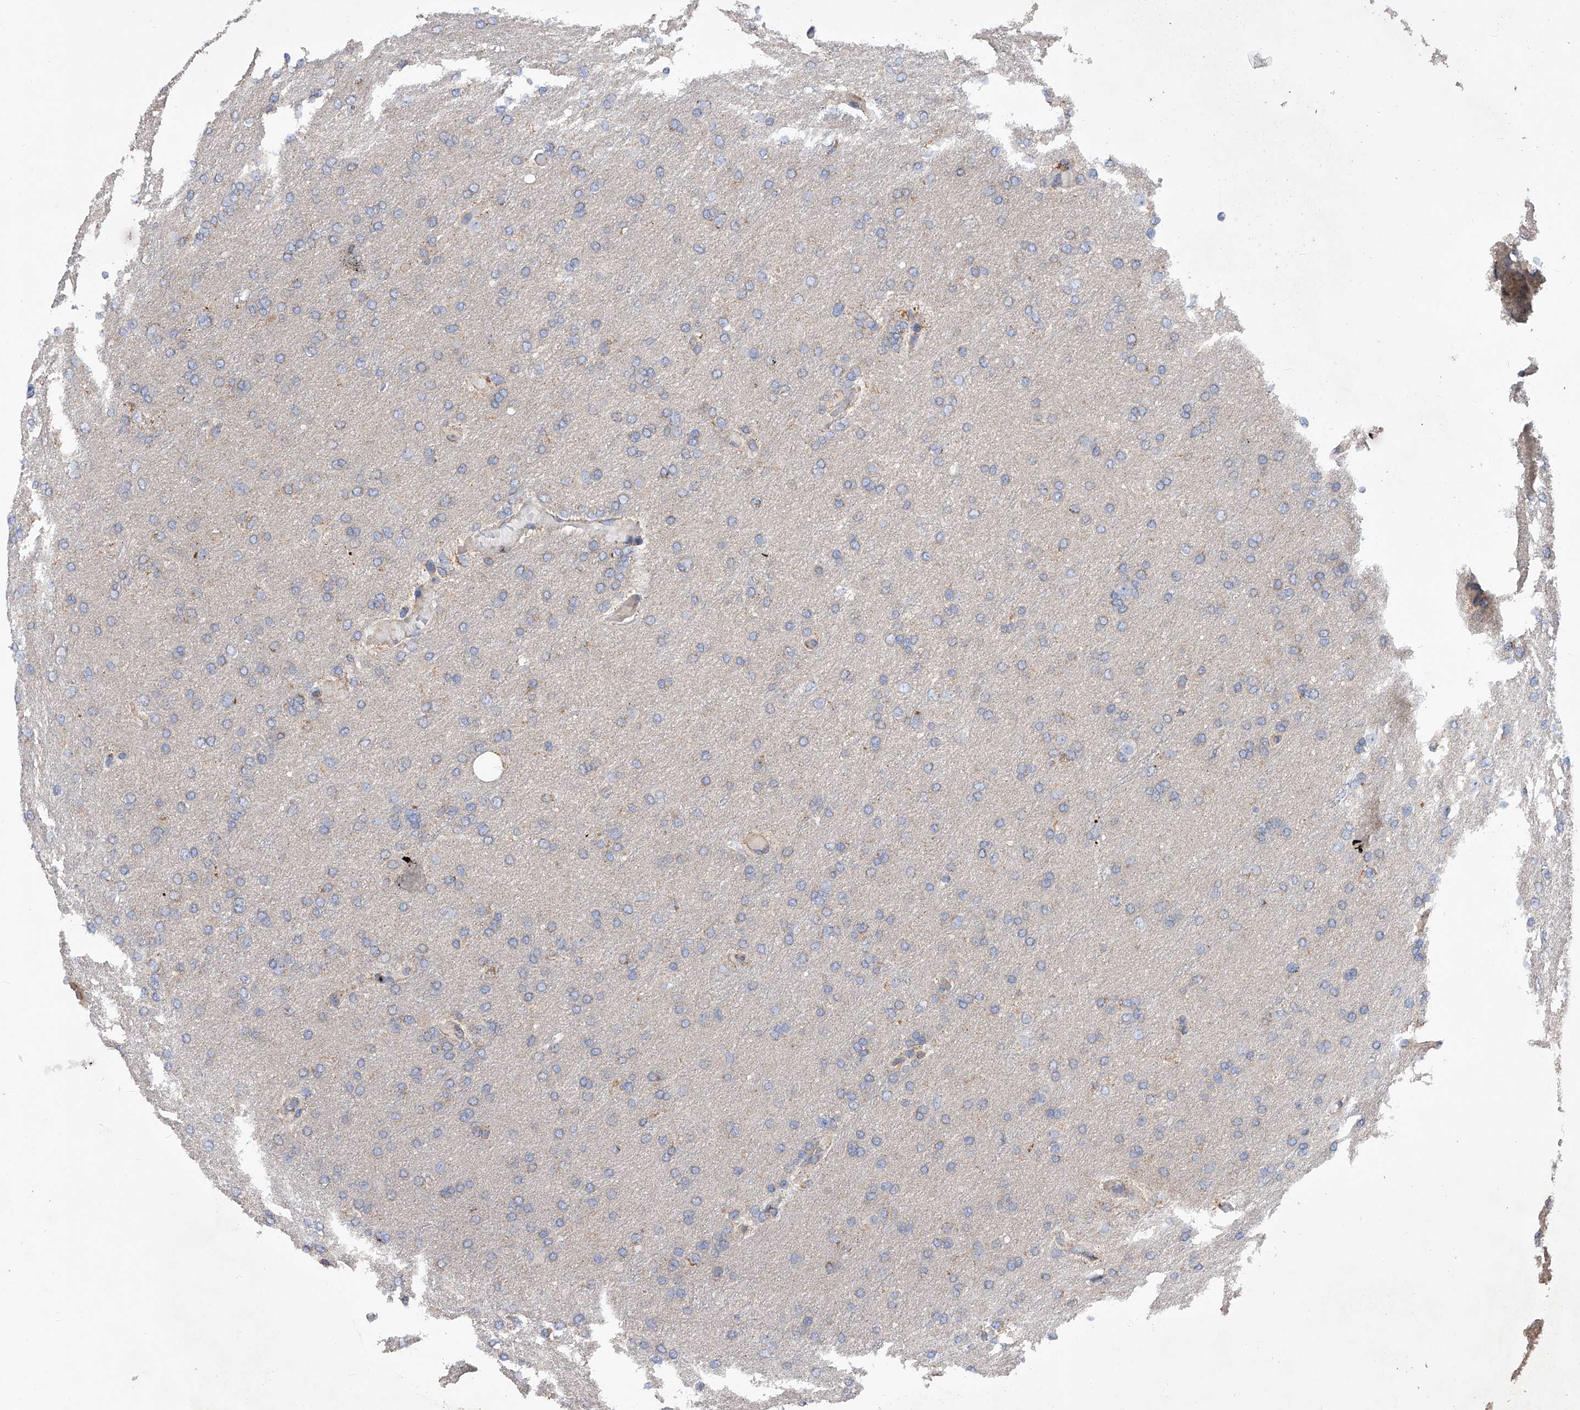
{"staining": {"intensity": "weak", "quantity": "<25%", "location": "cytoplasmic/membranous"}, "tissue": "glioma", "cell_type": "Tumor cells", "image_type": "cancer", "snomed": [{"axis": "morphology", "description": "Glioma, malignant, High grade"}, {"axis": "topography", "description": "Cerebral cortex"}], "caption": "An image of glioma stained for a protein reveals no brown staining in tumor cells.", "gene": "PDSS2", "patient": {"sex": "female", "age": 36}}